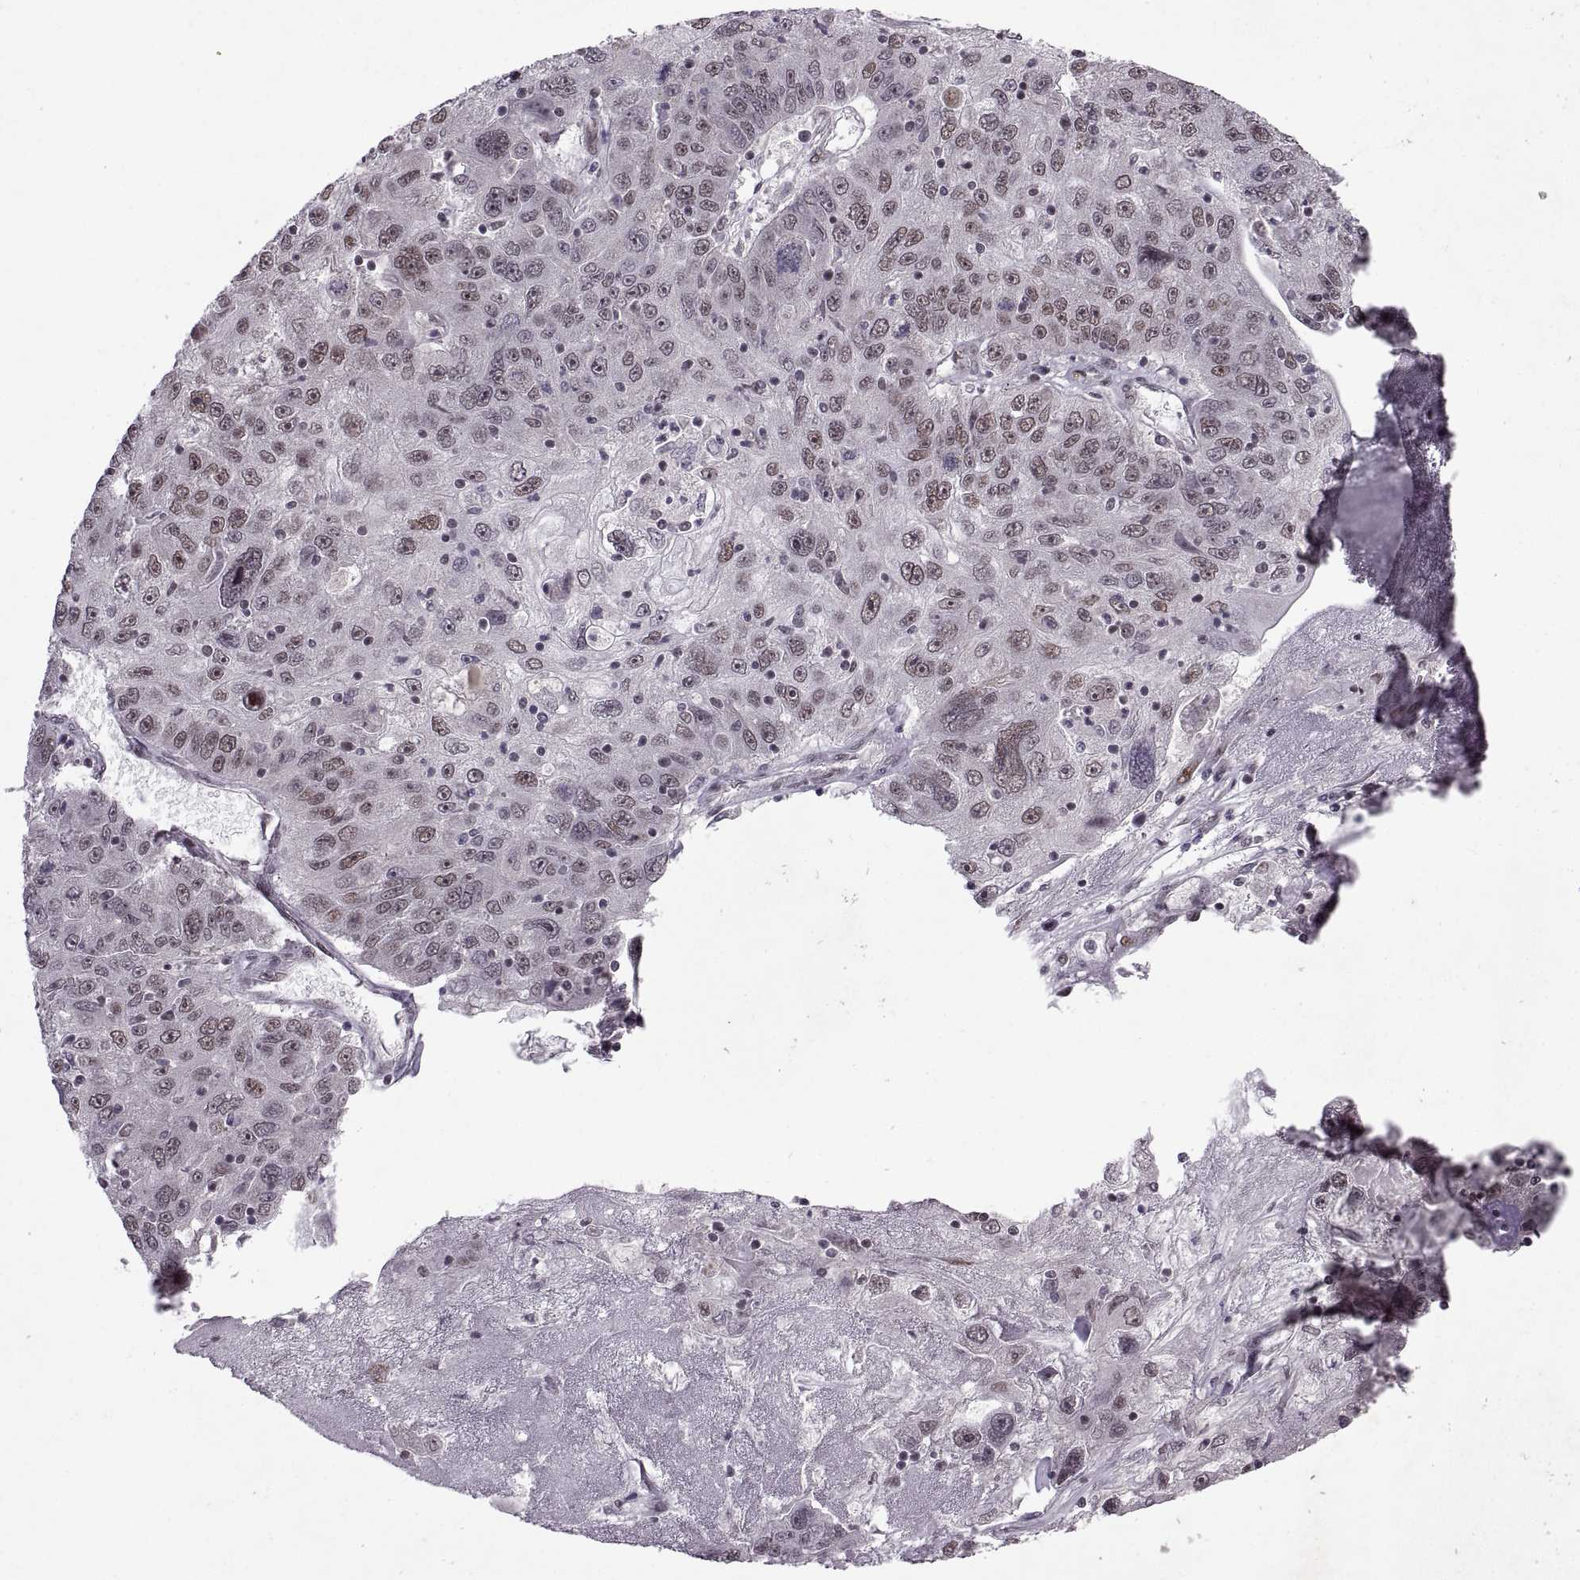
{"staining": {"intensity": "moderate", "quantity": "<25%", "location": "nuclear"}, "tissue": "stomach cancer", "cell_type": "Tumor cells", "image_type": "cancer", "snomed": [{"axis": "morphology", "description": "Adenocarcinoma, NOS"}, {"axis": "topography", "description": "Stomach"}], "caption": "Protein analysis of stomach cancer tissue shows moderate nuclear staining in about <25% of tumor cells.", "gene": "MT1E", "patient": {"sex": "male", "age": 56}}